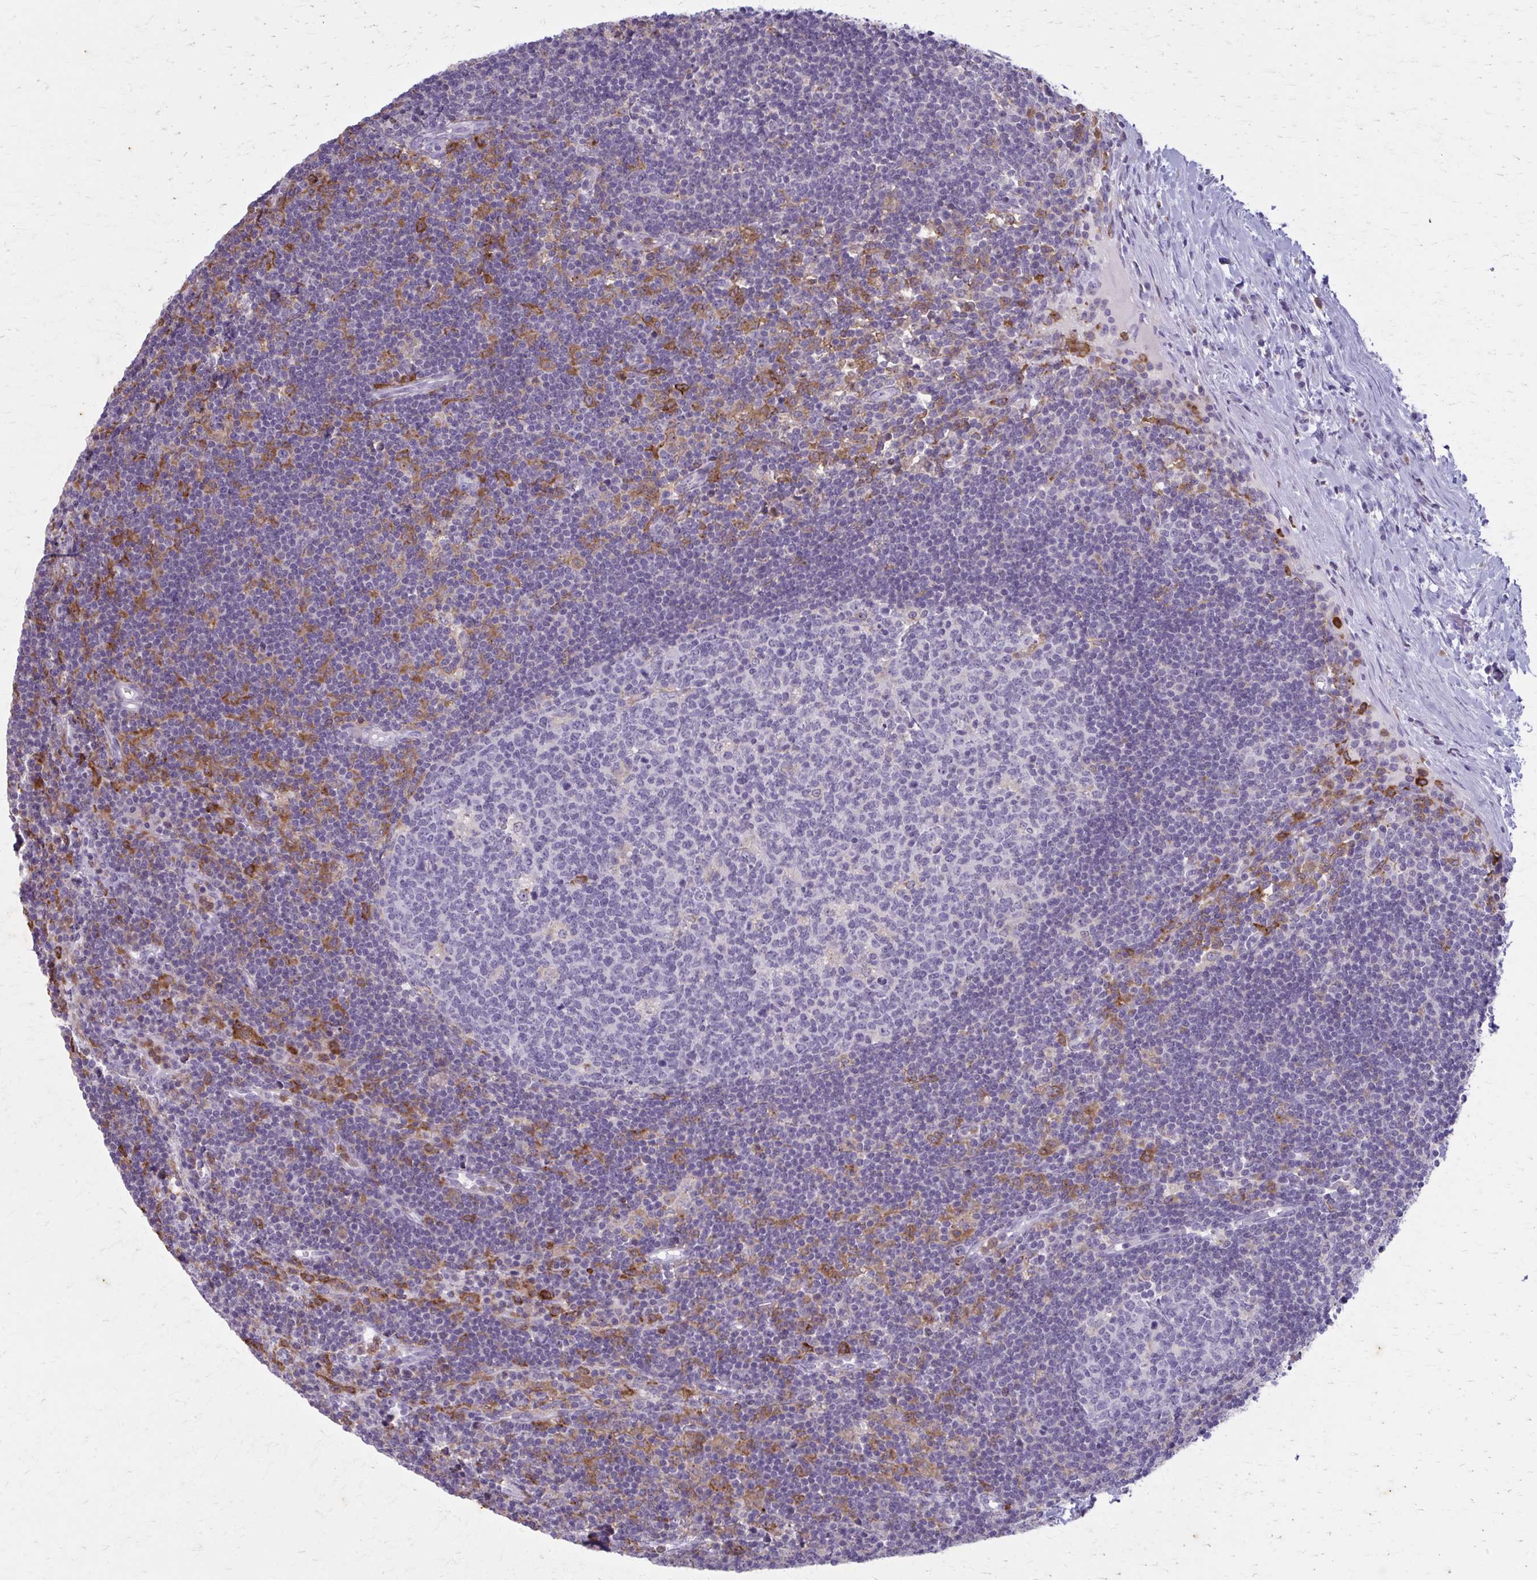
{"staining": {"intensity": "negative", "quantity": "none", "location": "none"}, "tissue": "lymph node", "cell_type": "Germinal center cells", "image_type": "normal", "snomed": [{"axis": "morphology", "description": "Normal tissue, NOS"}, {"axis": "topography", "description": "Lymph node"}], "caption": "This is an immunohistochemistry (IHC) micrograph of normal lymph node. There is no expression in germinal center cells.", "gene": "CARD9", "patient": {"sex": "male", "age": 67}}